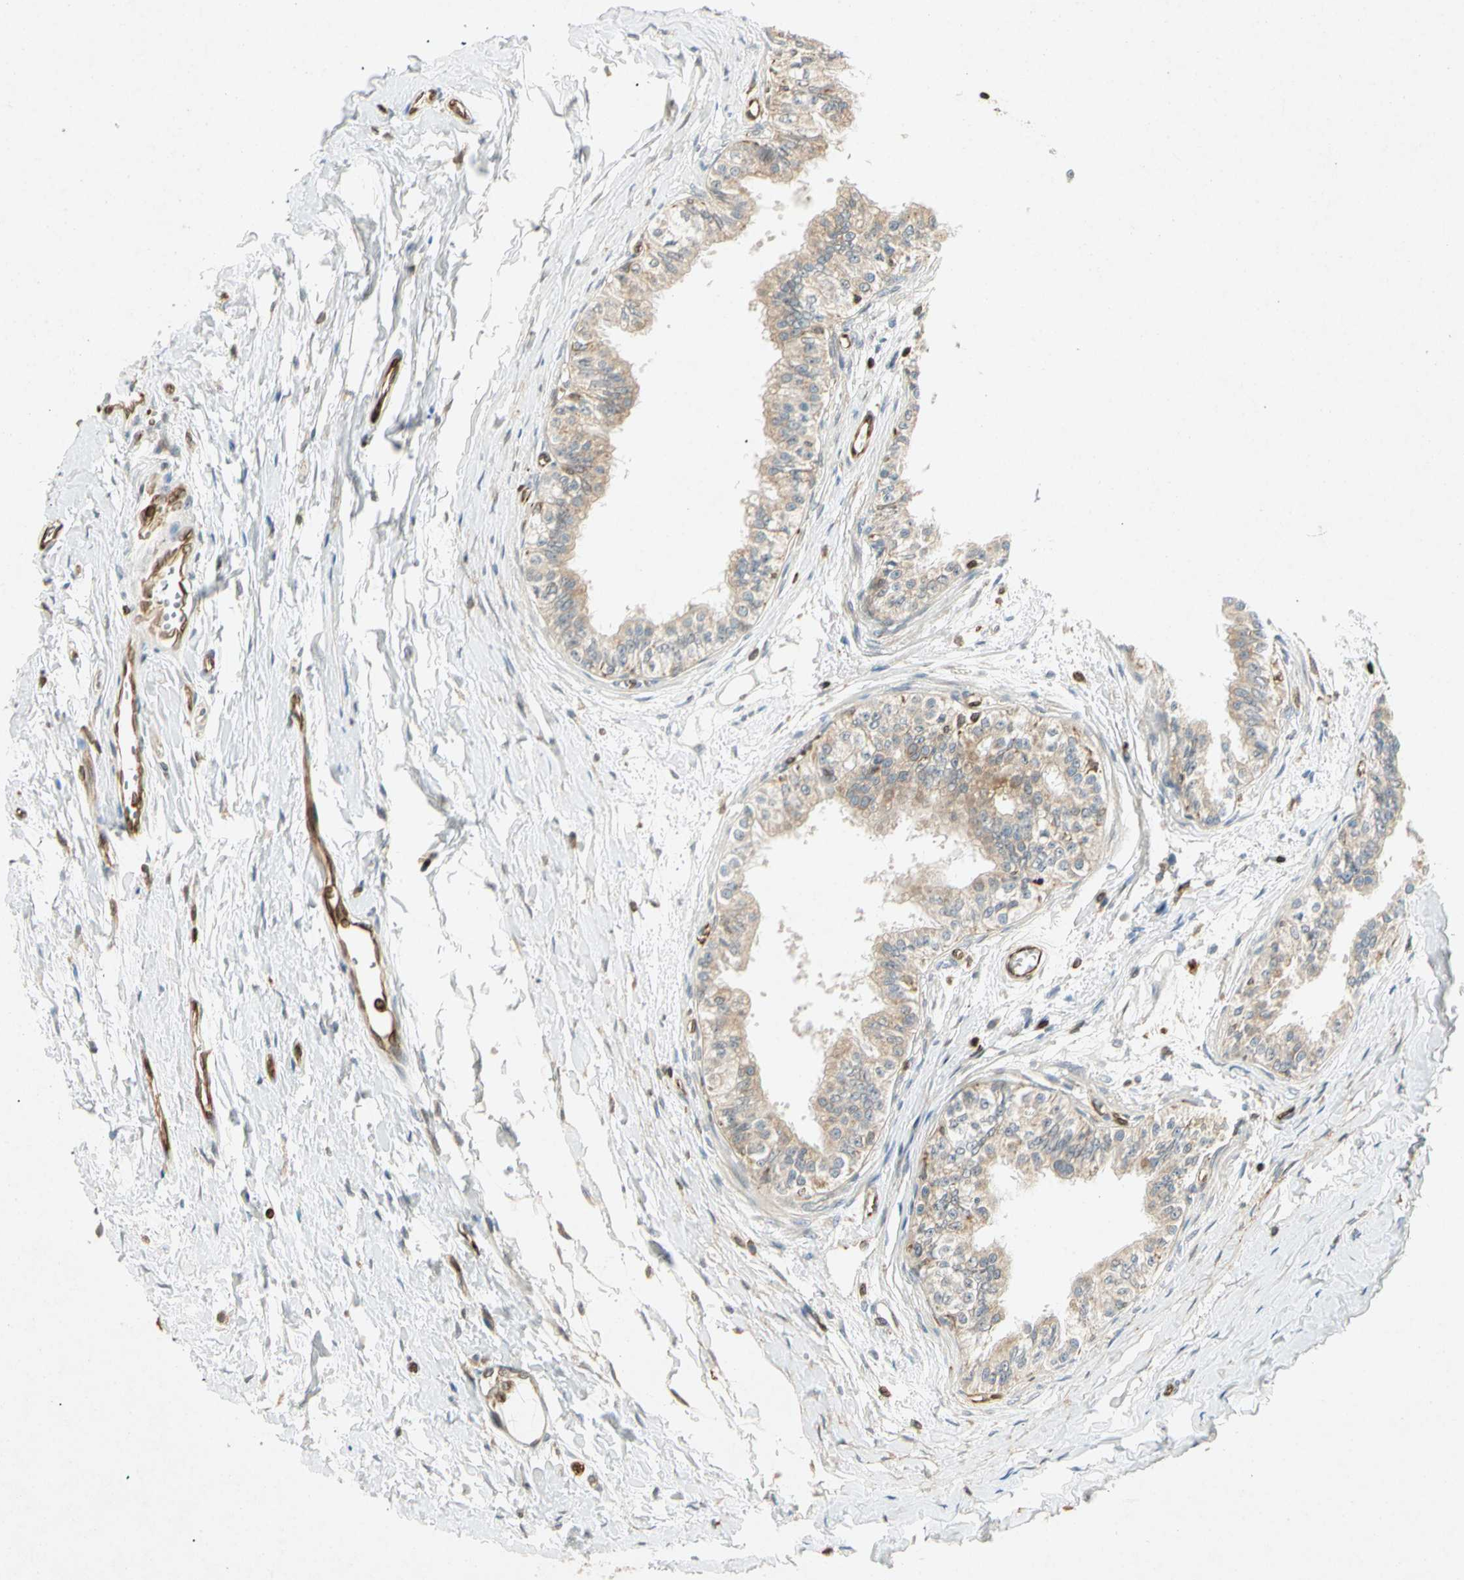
{"staining": {"intensity": "weak", "quantity": ">75%", "location": "cytoplasmic/membranous"}, "tissue": "epididymis", "cell_type": "Glandular cells", "image_type": "normal", "snomed": [{"axis": "morphology", "description": "Normal tissue, NOS"}, {"axis": "morphology", "description": "Adenocarcinoma, metastatic, NOS"}, {"axis": "topography", "description": "Testis"}, {"axis": "topography", "description": "Epididymis"}], "caption": "IHC micrograph of benign epididymis: human epididymis stained using immunohistochemistry (IHC) displays low levels of weak protein expression localized specifically in the cytoplasmic/membranous of glandular cells, appearing as a cytoplasmic/membranous brown color.", "gene": "TAPBP", "patient": {"sex": "male", "age": 26}}